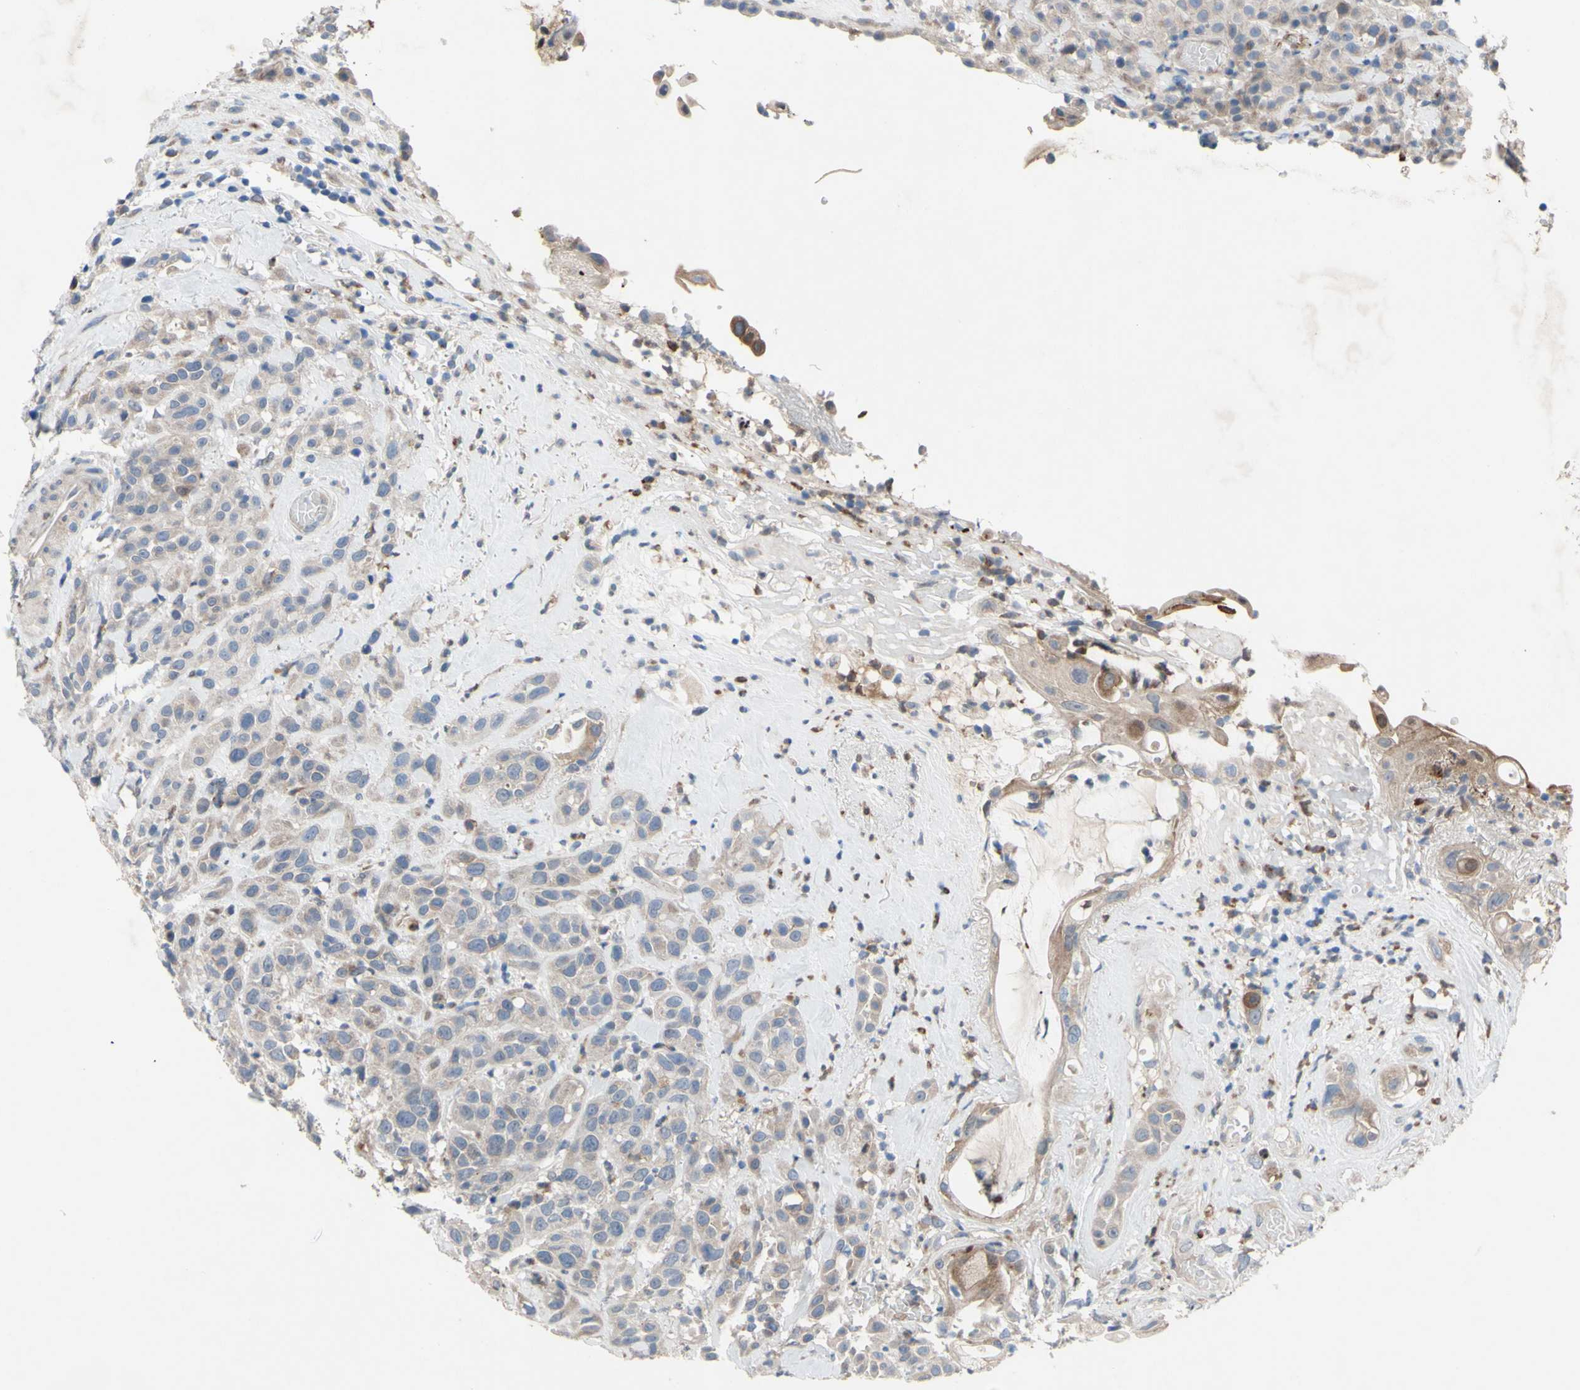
{"staining": {"intensity": "weak", "quantity": ">75%", "location": "cytoplasmic/membranous"}, "tissue": "head and neck cancer", "cell_type": "Tumor cells", "image_type": "cancer", "snomed": [{"axis": "morphology", "description": "Squamous cell carcinoma, NOS"}, {"axis": "topography", "description": "Head-Neck"}], "caption": "Tumor cells display low levels of weak cytoplasmic/membranous expression in approximately >75% of cells in human head and neck cancer (squamous cell carcinoma).", "gene": "GRAMD2B", "patient": {"sex": "male", "age": 62}}